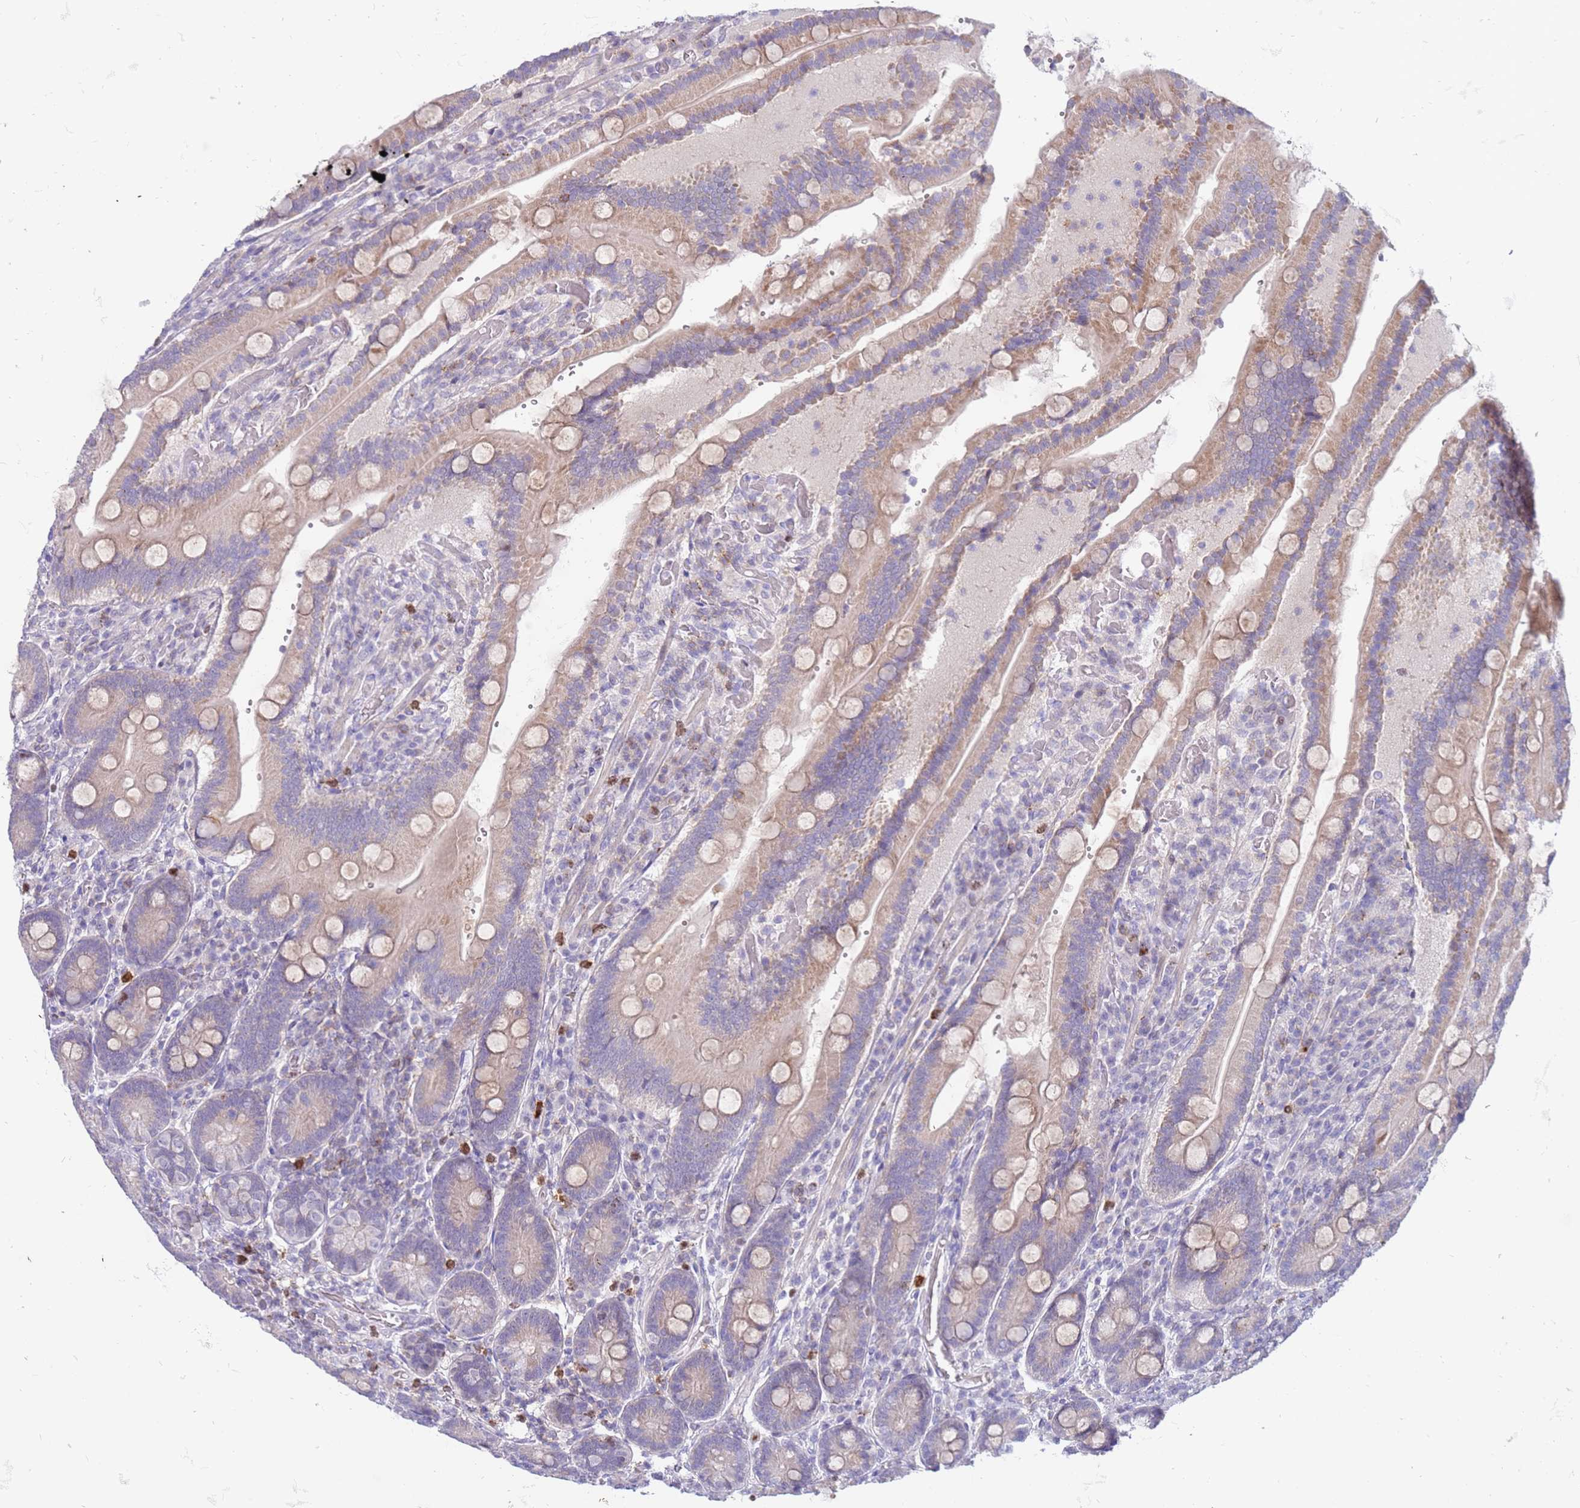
{"staining": {"intensity": "weak", "quantity": ">75%", "location": "cytoplasmic/membranous"}, "tissue": "duodenum", "cell_type": "Glandular cells", "image_type": "normal", "snomed": [{"axis": "morphology", "description": "Normal tissue, NOS"}, {"axis": "topography", "description": "Duodenum"}], "caption": "The image displays a brown stain indicating the presence of a protein in the cytoplasmic/membranous of glandular cells in duodenum. The protein of interest is stained brown, and the nuclei are stained in blue (DAB (3,3'-diaminobenzidine) IHC with brightfield microscopy, high magnification).", "gene": "STK25", "patient": {"sex": "female", "age": 62}}